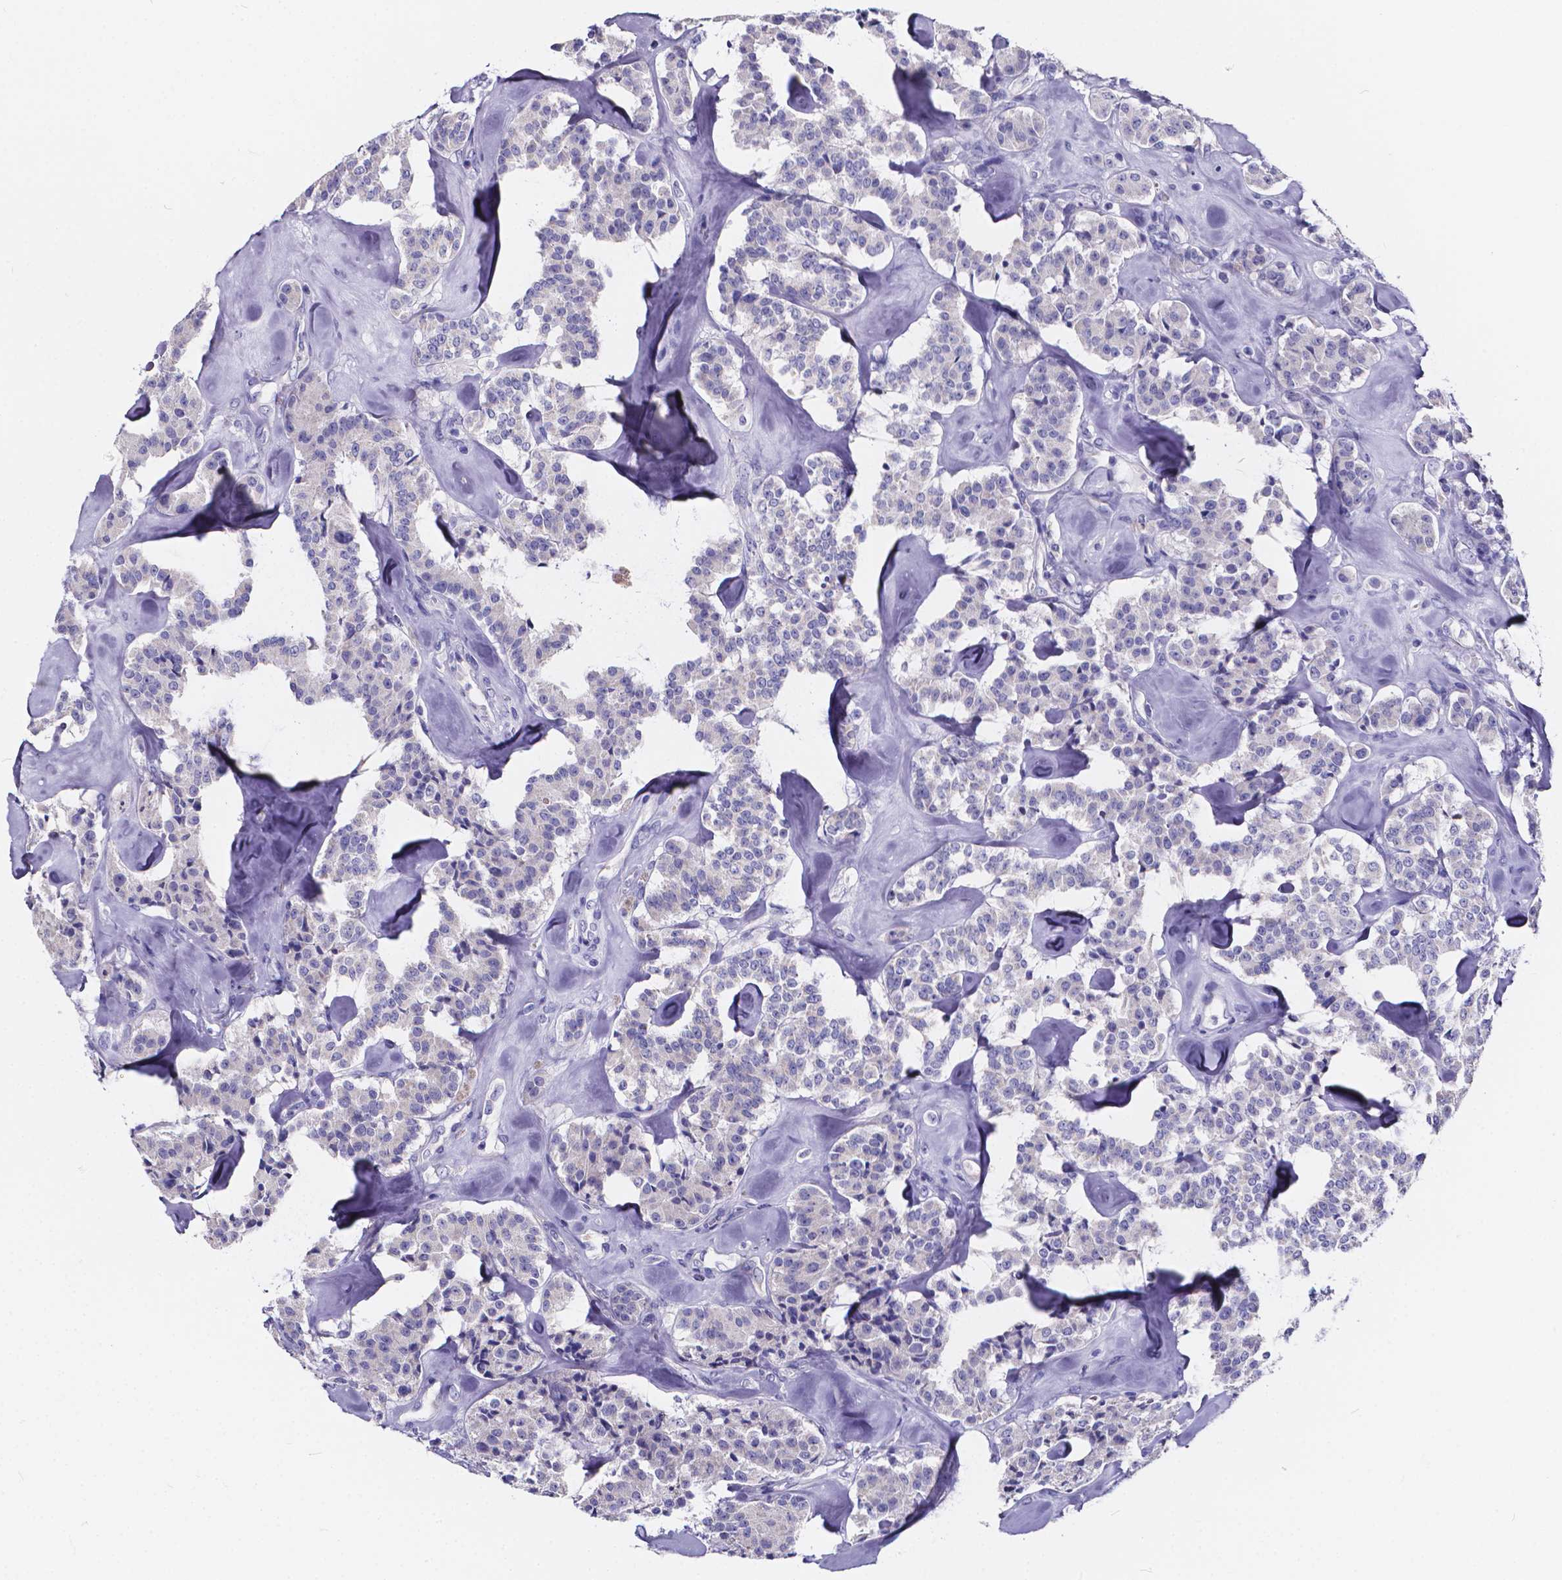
{"staining": {"intensity": "negative", "quantity": "none", "location": "none"}, "tissue": "carcinoid", "cell_type": "Tumor cells", "image_type": "cancer", "snomed": [{"axis": "morphology", "description": "Carcinoid, malignant, NOS"}, {"axis": "topography", "description": "Pancreas"}], "caption": "Micrograph shows no significant protein expression in tumor cells of carcinoid. Brightfield microscopy of immunohistochemistry (IHC) stained with DAB (brown) and hematoxylin (blue), captured at high magnification.", "gene": "SPEF2", "patient": {"sex": "male", "age": 41}}